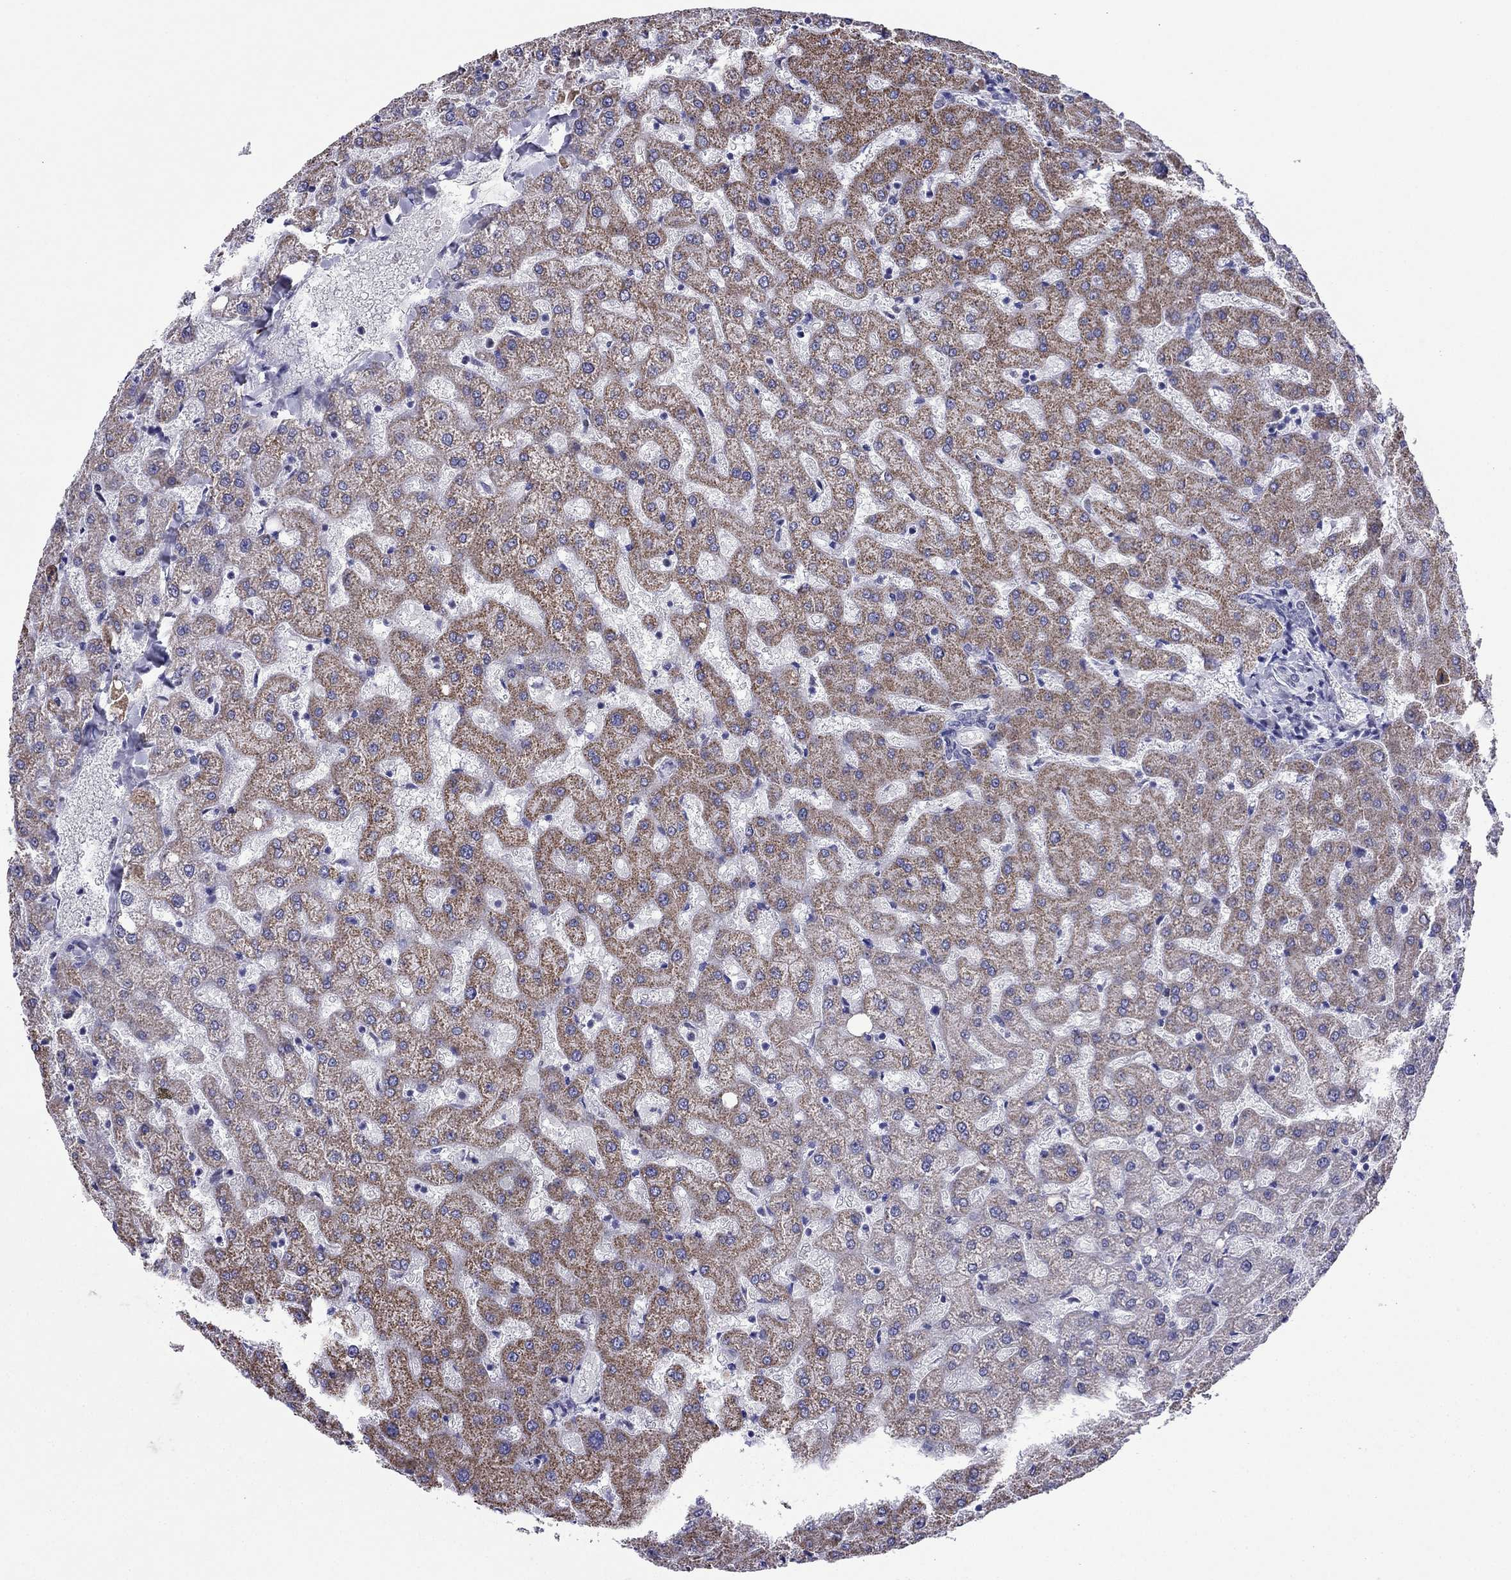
{"staining": {"intensity": "negative", "quantity": "none", "location": "none"}, "tissue": "liver", "cell_type": "Cholangiocytes", "image_type": "normal", "snomed": [{"axis": "morphology", "description": "Normal tissue, NOS"}, {"axis": "topography", "description": "Liver"}], "caption": "IHC photomicrograph of unremarkable liver stained for a protein (brown), which reveals no staining in cholangiocytes. Nuclei are stained in blue.", "gene": "PPM1G", "patient": {"sex": "female", "age": 50}}